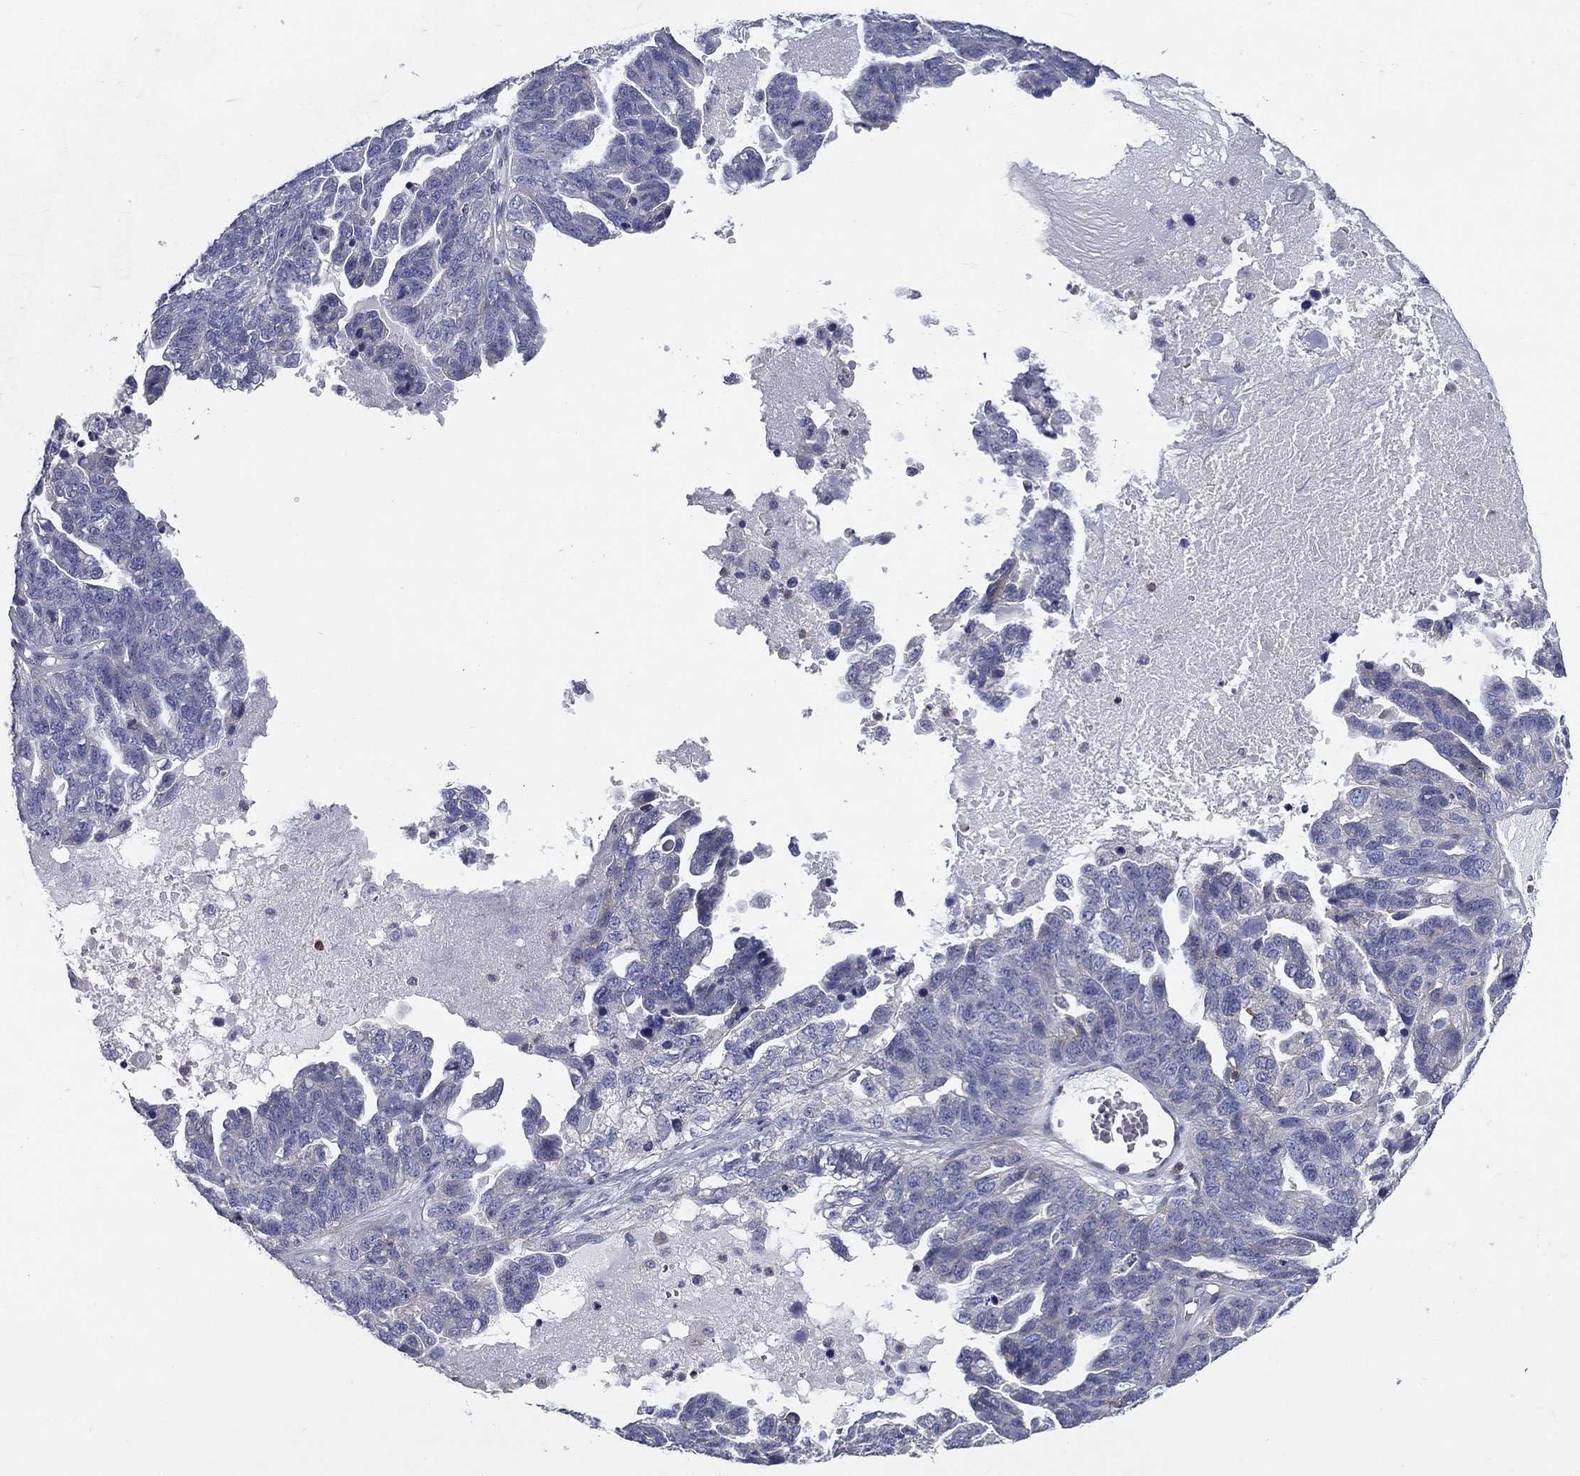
{"staining": {"intensity": "negative", "quantity": "none", "location": "none"}, "tissue": "ovarian cancer", "cell_type": "Tumor cells", "image_type": "cancer", "snomed": [{"axis": "morphology", "description": "Cystadenocarcinoma, serous, NOS"}, {"axis": "topography", "description": "Ovary"}], "caption": "The immunohistochemistry (IHC) photomicrograph has no significant expression in tumor cells of ovarian cancer (serous cystadenocarcinoma) tissue. (Immunohistochemistry (ihc), brightfield microscopy, high magnification).", "gene": "SIT1", "patient": {"sex": "female", "age": 71}}